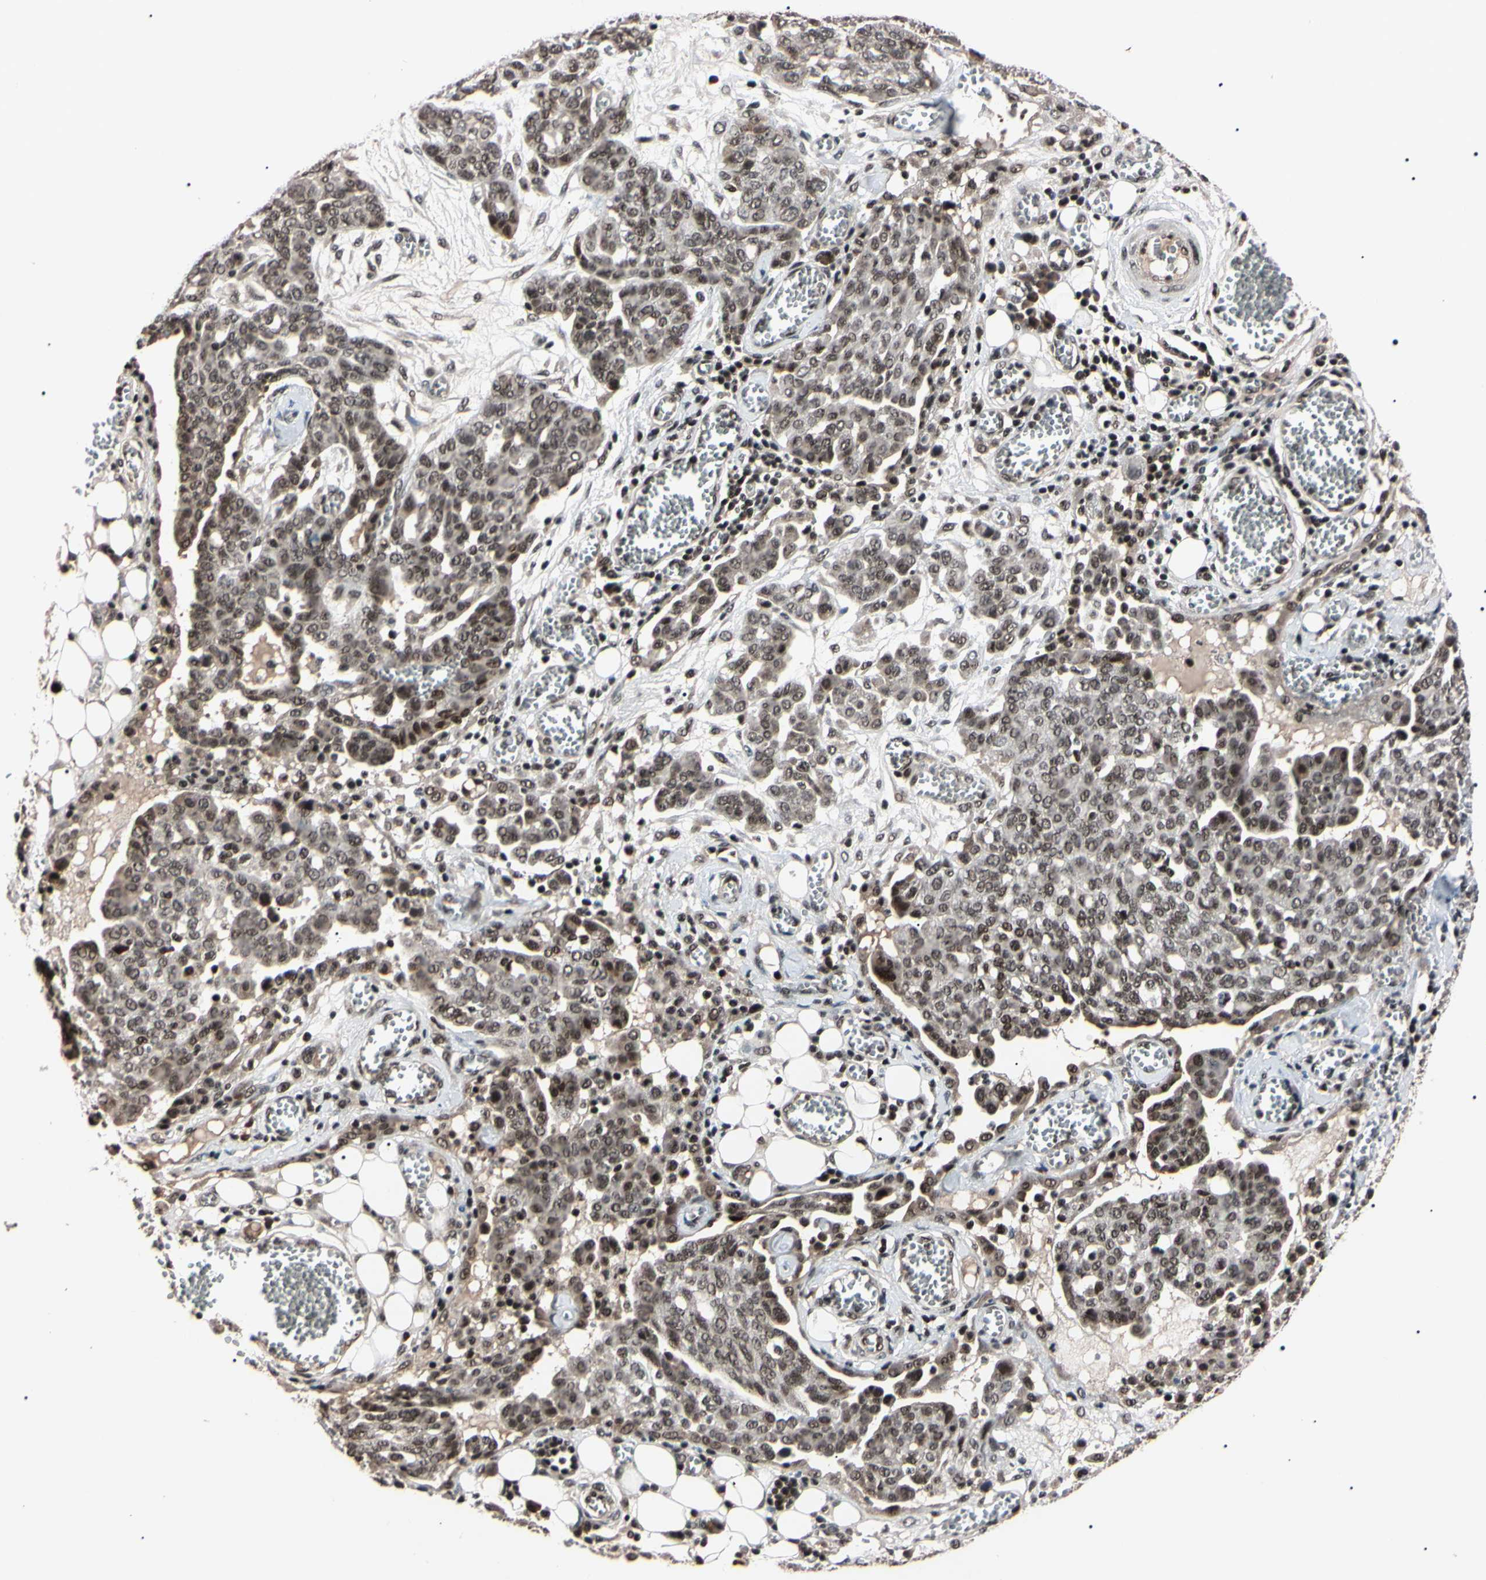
{"staining": {"intensity": "moderate", "quantity": "<25%", "location": "nuclear"}, "tissue": "ovarian cancer", "cell_type": "Tumor cells", "image_type": "cancer", "snomed": [{"axis": "morphology", "description": "Cystadenocarcinoma, serous, NOS"}, {"axis": "topography", "description": "Soft tissue"}, {"axis": "topography", "description": "Ovary"}], "caption": "Immunohistochemistry (IHC) (DAB) staining of ovarian cancer displays moderate nuclear protein staining in approximately <25% of tumor cells.", "gene": "YY1", "patient": {"sex": "female", "age": 57}}